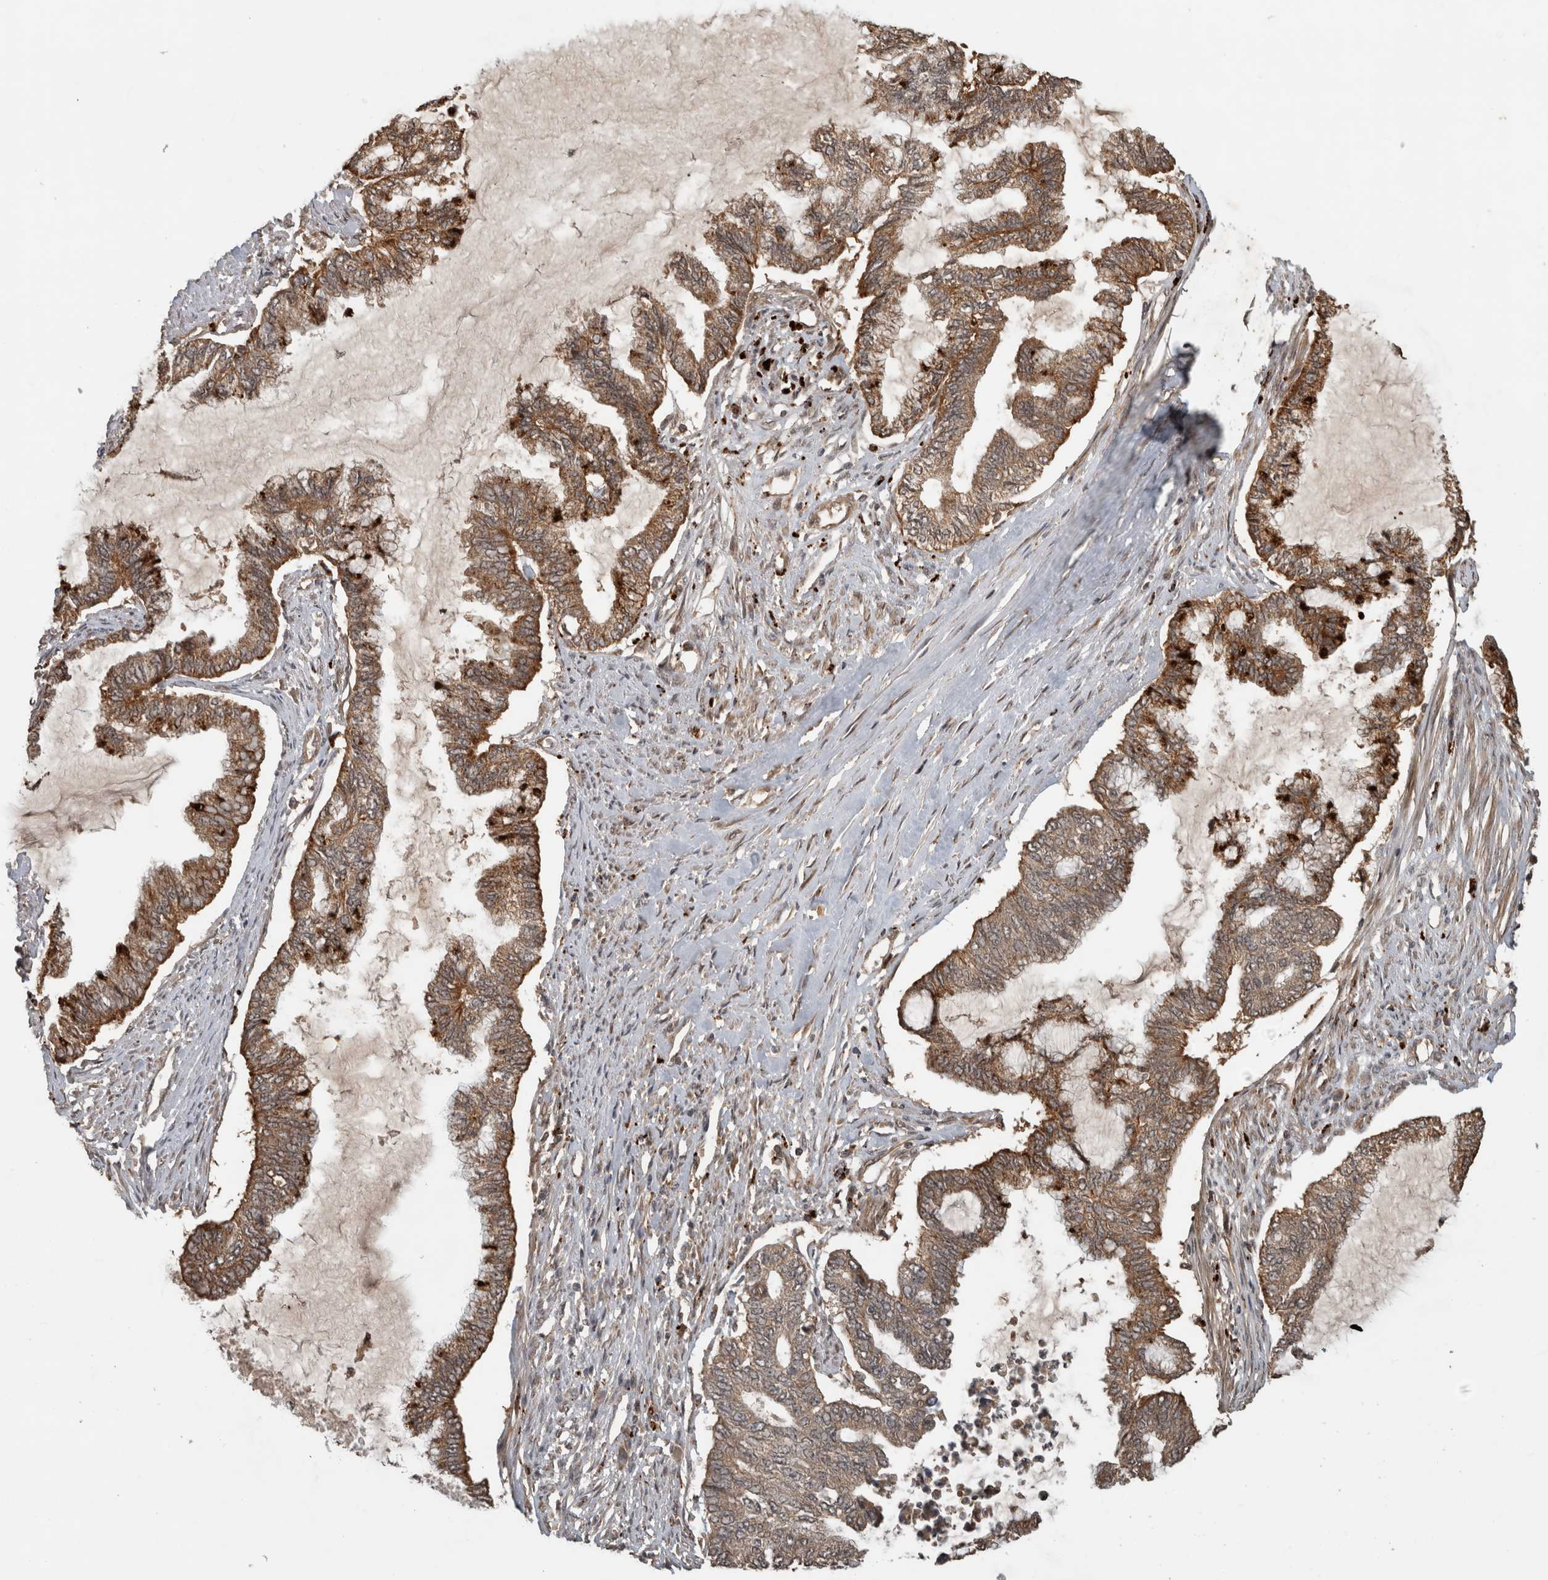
{"staining": {"intensity": "moderate", "quantity": ">75%", "location": "cytoplasmic/membranous"}, "tissue": "endometrial cancer", "cell_type": "Tumor cells", "image_type": "cancer", "snomed": [{"axis": "morphology", "description": "Adenocarcinoma, NOS"}, {"axis": "topography", "description": "Endometrium"}], "caption": "Immunohistochemical staining of endometrial cancer shows moderate cytoplasmic/membranous protein positivity in approximately >75% of tumor cells. The protein is stained brown, and the nuclei are stained in blue (DAB IHC with brightfield microscopy, high magnification).", "gene": "PITPNC1", "patient": {"sex": "female", "age": 86}}